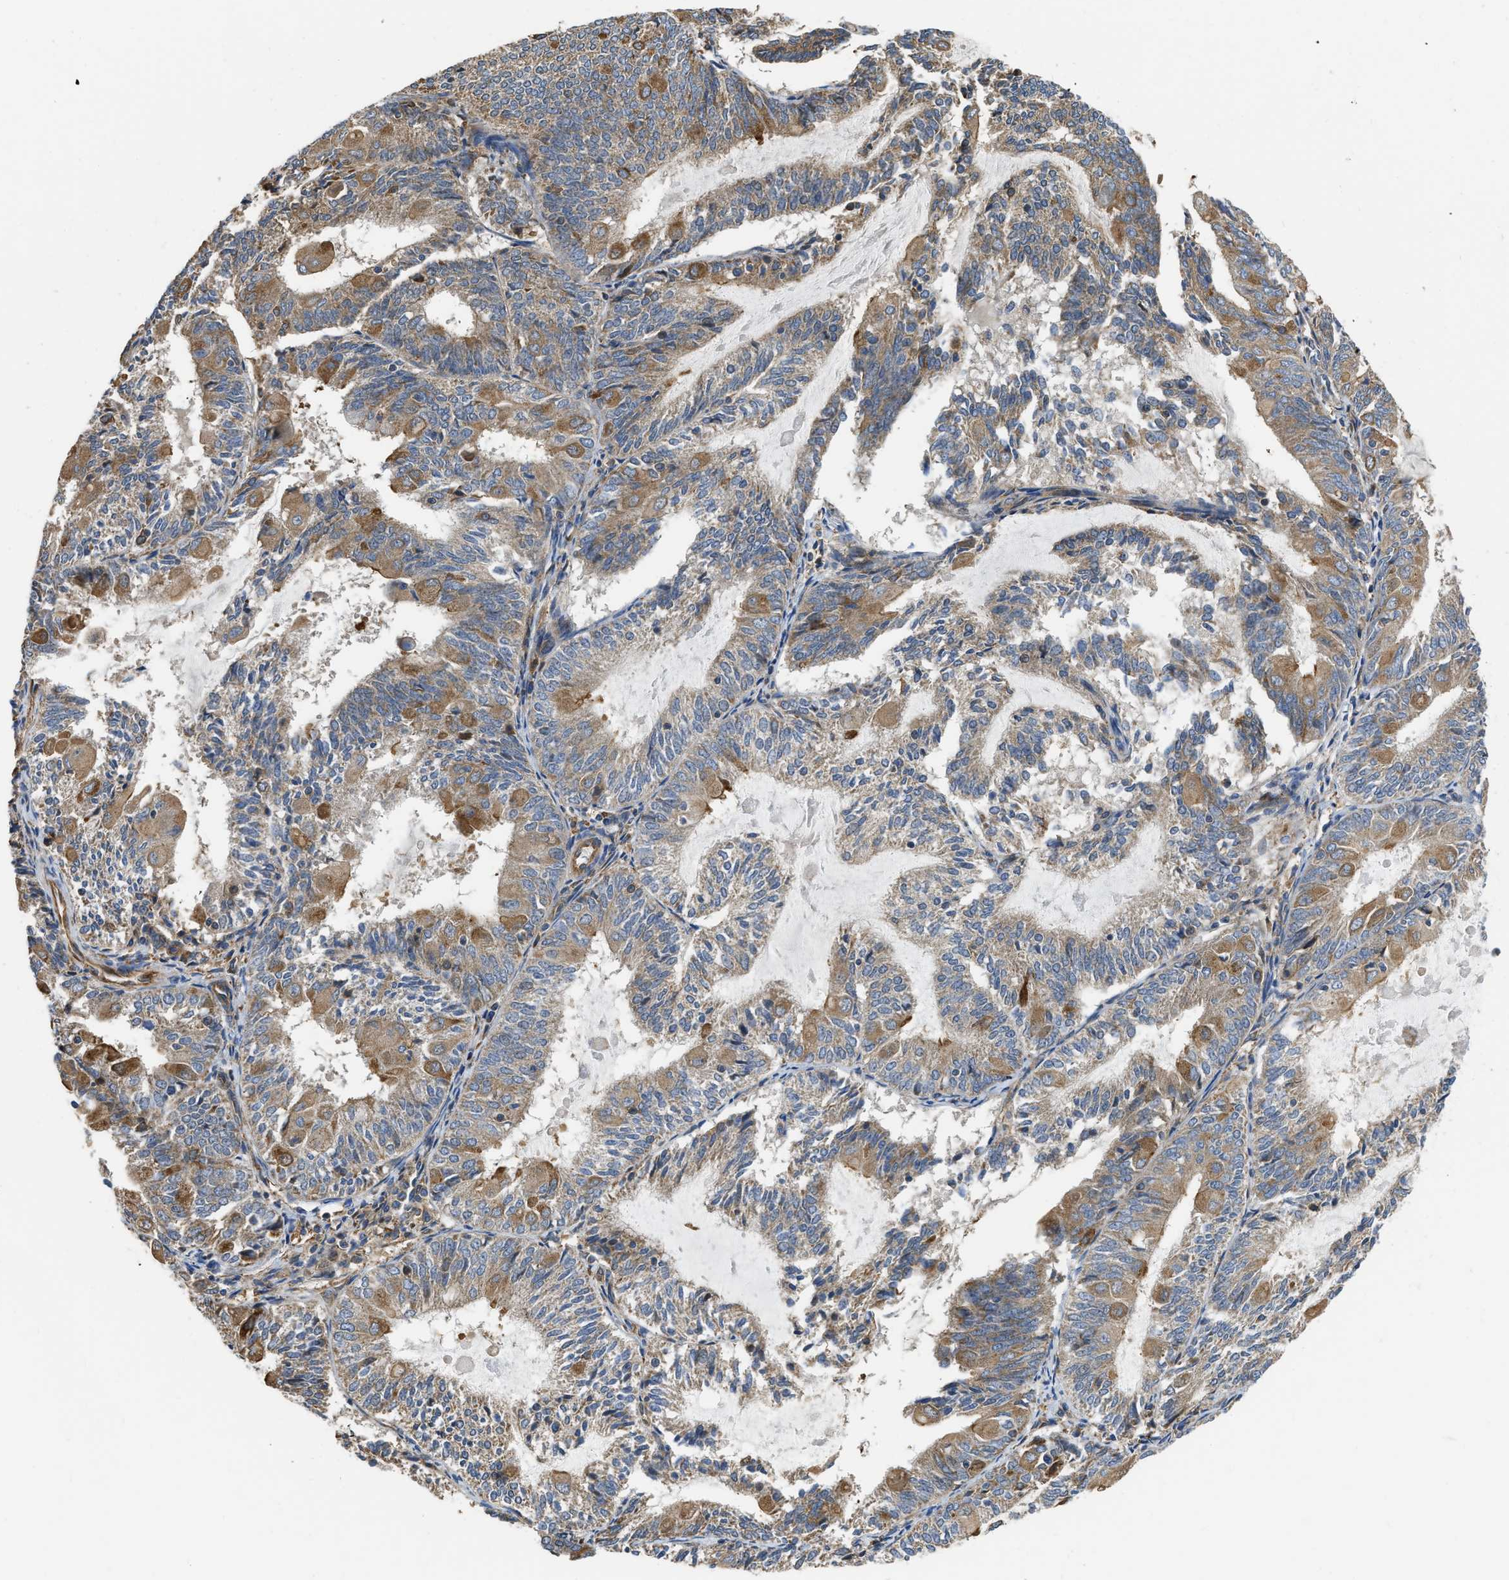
{"staining": {"intensity": "moderate", "quantity": "25%-75%", "location": "cytoplasmic/membranous"}, "tissue": "endometrial cancer", "cell_type": "Tumor cells", "image_type": "cancer", "snomed": [{"axis": "morphology", "description": "Adenocarcinoma, NOS"}, {"axis": "topography", "description": "Endometrium"}], "caption": "IHC micrograph of human endometrial cancer (adenocarcinoma) stained for a protein (brown), which displays medium levels of moderate cytoplasmic/membranous expression in about 25%-75% of tumor cells.", "gene": "FLNB", "patient": {"sex": "female", "age": 81}}